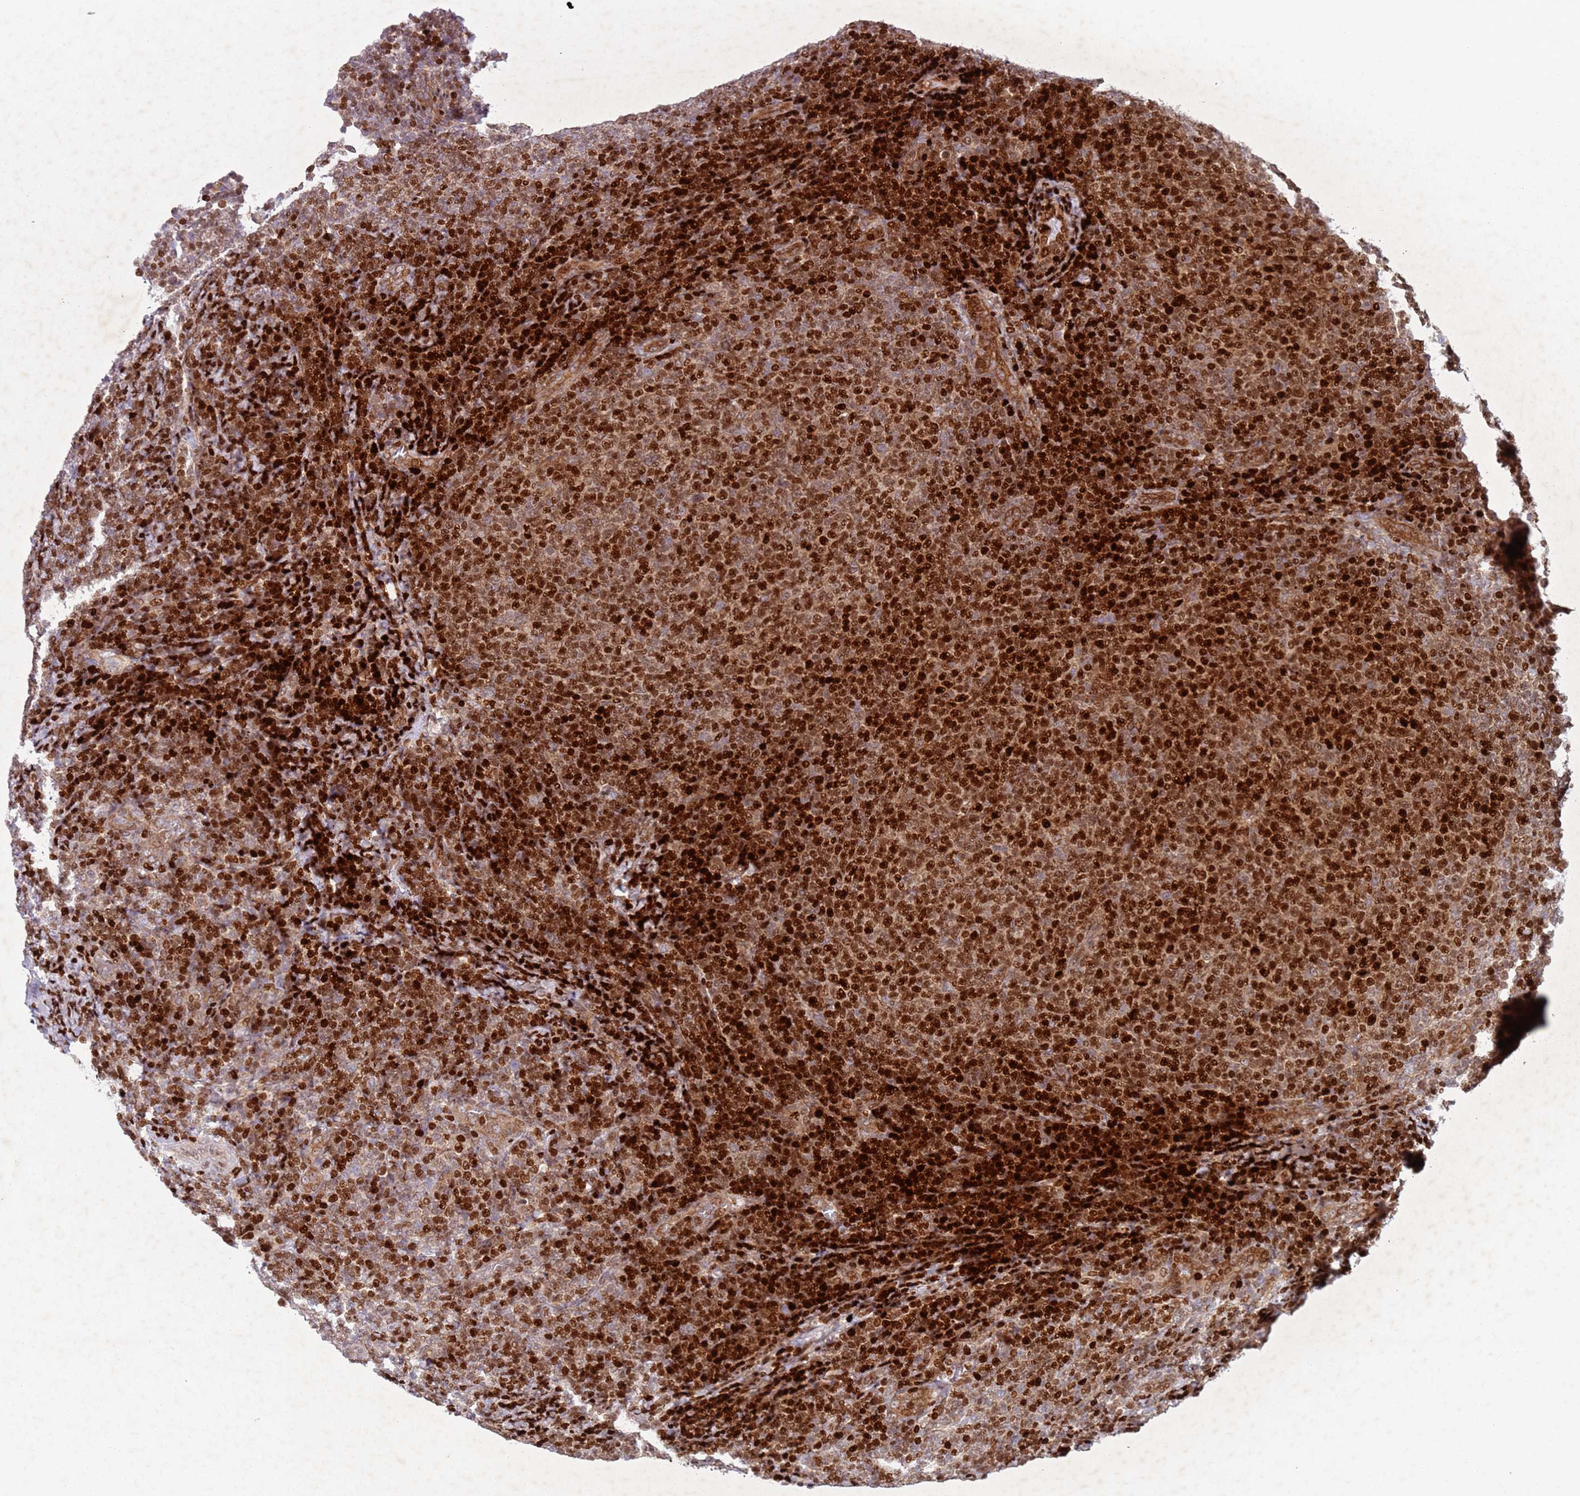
{"staining": {"intensity": "strong", "quantity": ">75%", "location": "nuclear"}, "tissue": "lymphoma", "cell_type": "Tumor cells", "image_type": "cancer", "snomed": [{"axis": "morphology", "description": "Malignant lymphoma, non-Hodgkin's type, Low grade"}, {"axis": "topography", "description": "Lymph node"}], "caption": "DAB (3,3'-diaminobenzidine) immunohistochemical staining of human low-grade malignant lymphoma, non-Hodgkin's type demonstrates strong nuclear protein staining in about >75% of tumor cells. The staining is performed using DAB brown chromogen to label protein expression. The nuclei are counter-stained blue using hematoxylin.", "gene": "HNRNPLL", "patient": {"sex": "male", "age": 66}}